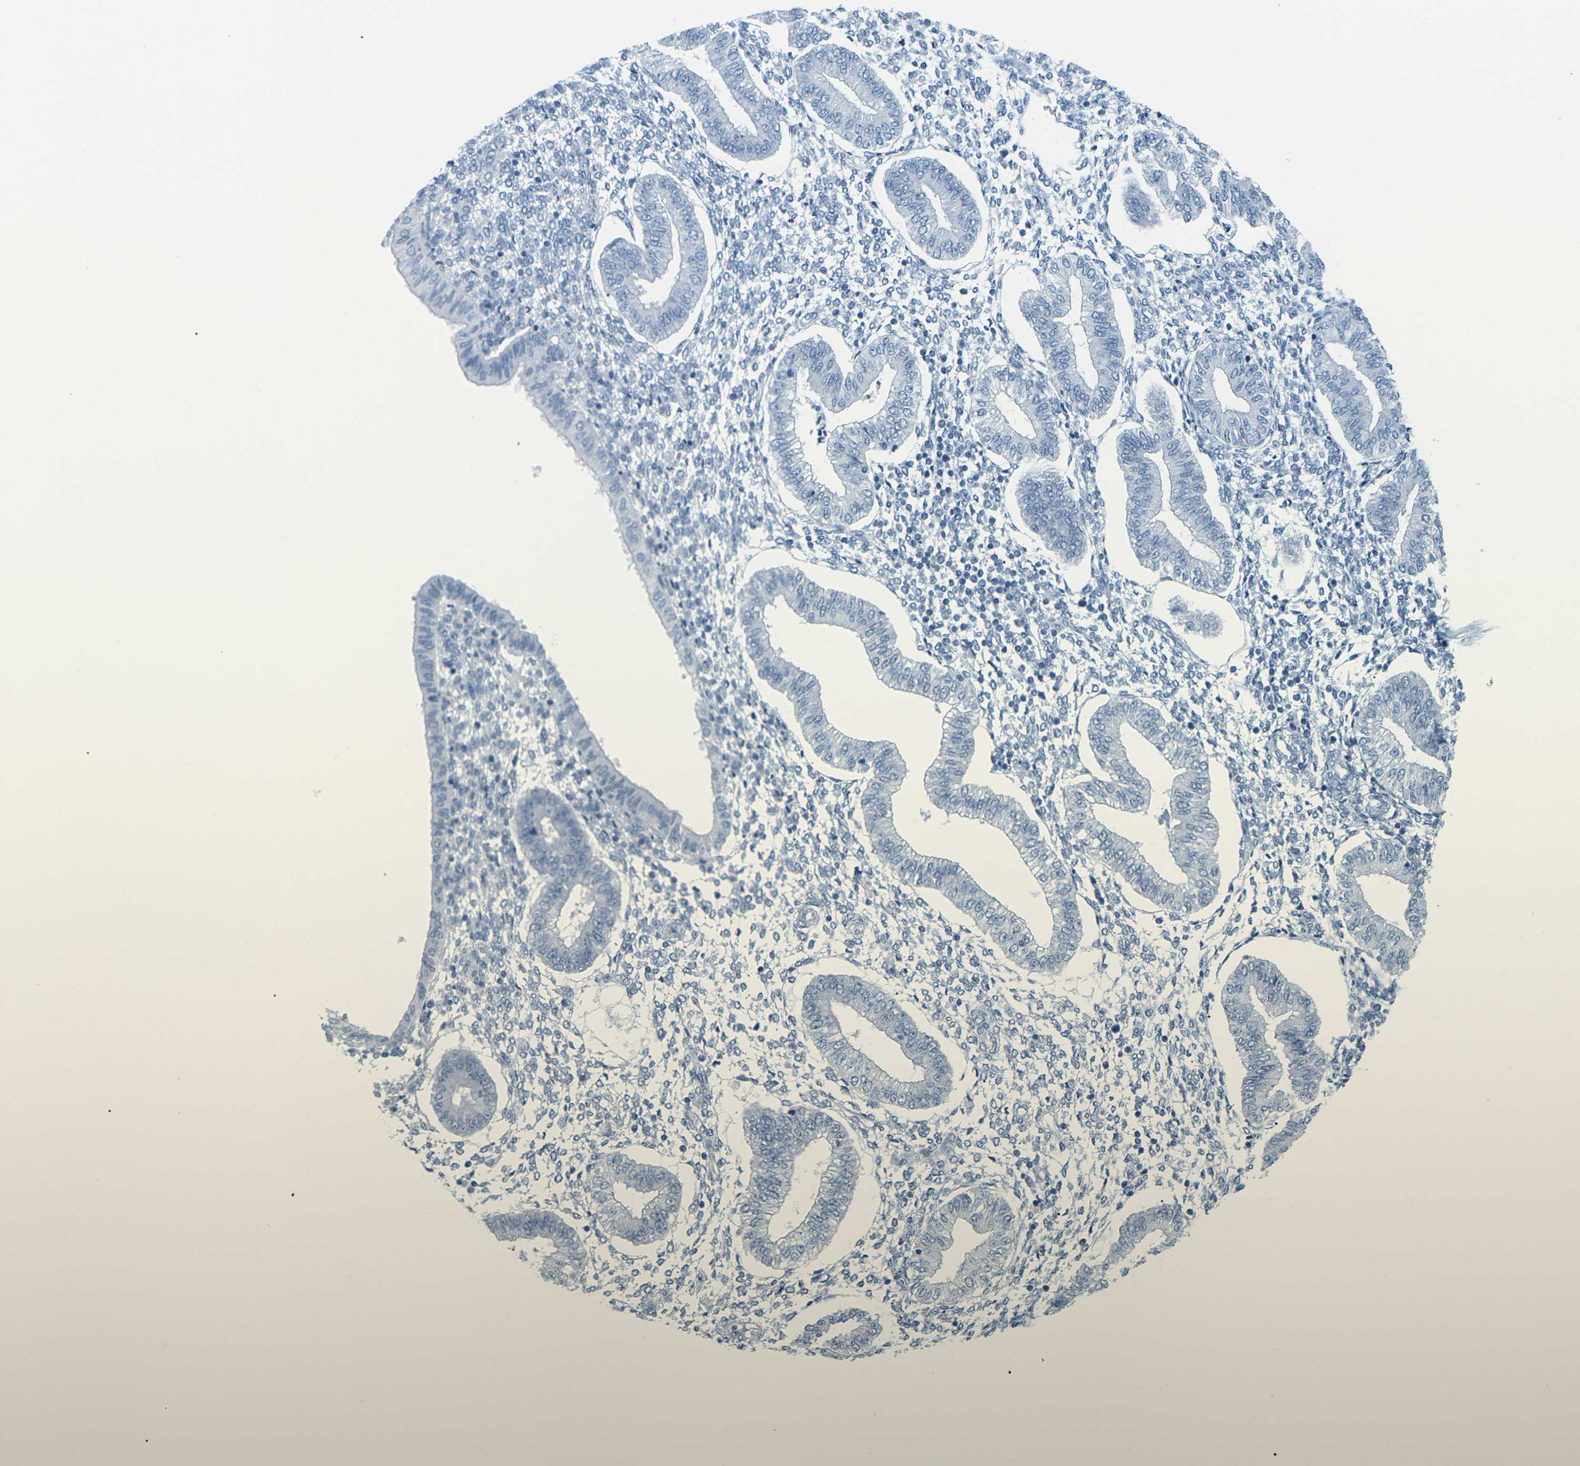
{"staining": {"intensity": "negative", "quantity": "none", "location": "none"}, "tissue": "endometrium", "cell_type": "Cells in endometrial stroma", "image_type": "normal", "snomed": [{"axis": "morphology", "description": "Normal tissue, NOS"}, {"axis": "topography", "description": "Endometrium"}], "caption": "Endometrium was stained to show a protein in brown. There is no significant staining in cells in endometrial stroma. The staining is performed using DAB (3,3'-diaminobenzidine) brown chromogen with nuclei counter-stained in using hematoxylin.", "gene": "SLC12A1", "patient": {"sex": "female", "age": 50}}